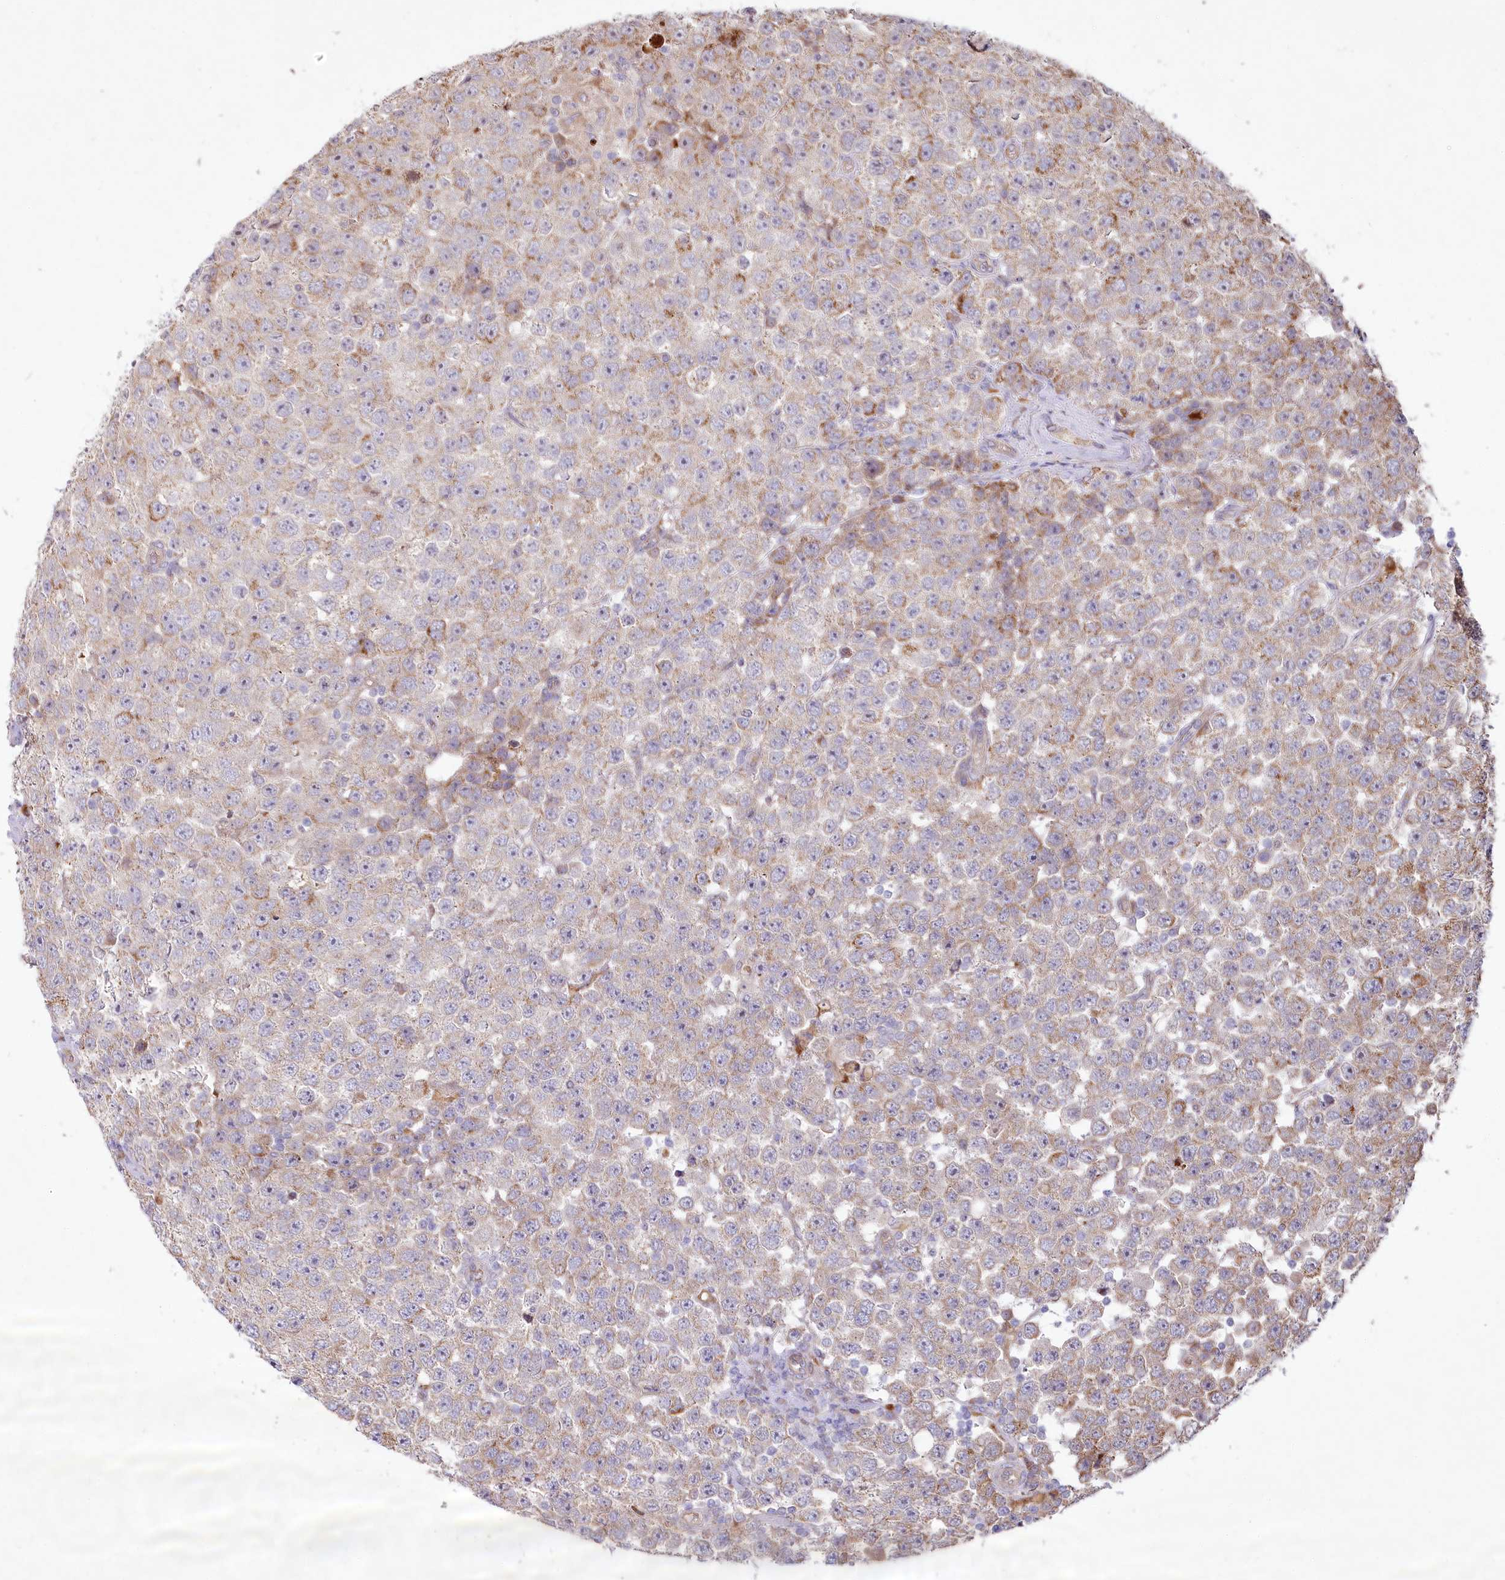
{"staining": {"intensity": "weak", "quantity": "25%-75%", "location": "cytoplasmic/membranous"}, "tissue": "testis cancer", "cell_type": "Tumor cells", "image_type": "cancer", "snomed": [{"axis": "morphology", "description": "Seminoma, NOS"}, {"axis": "topography", "description": "Testis"}], "caption": "Immunohistochemistry (IHC) image of human seminoma (testis) stained for a protein (brown), which demonstrates low levels of weak cytoplasmic/membranous staining in about 25%-75% of tumor cells.", "gene": "PSTK", "patient": {"sex": "male", "age": 28}}